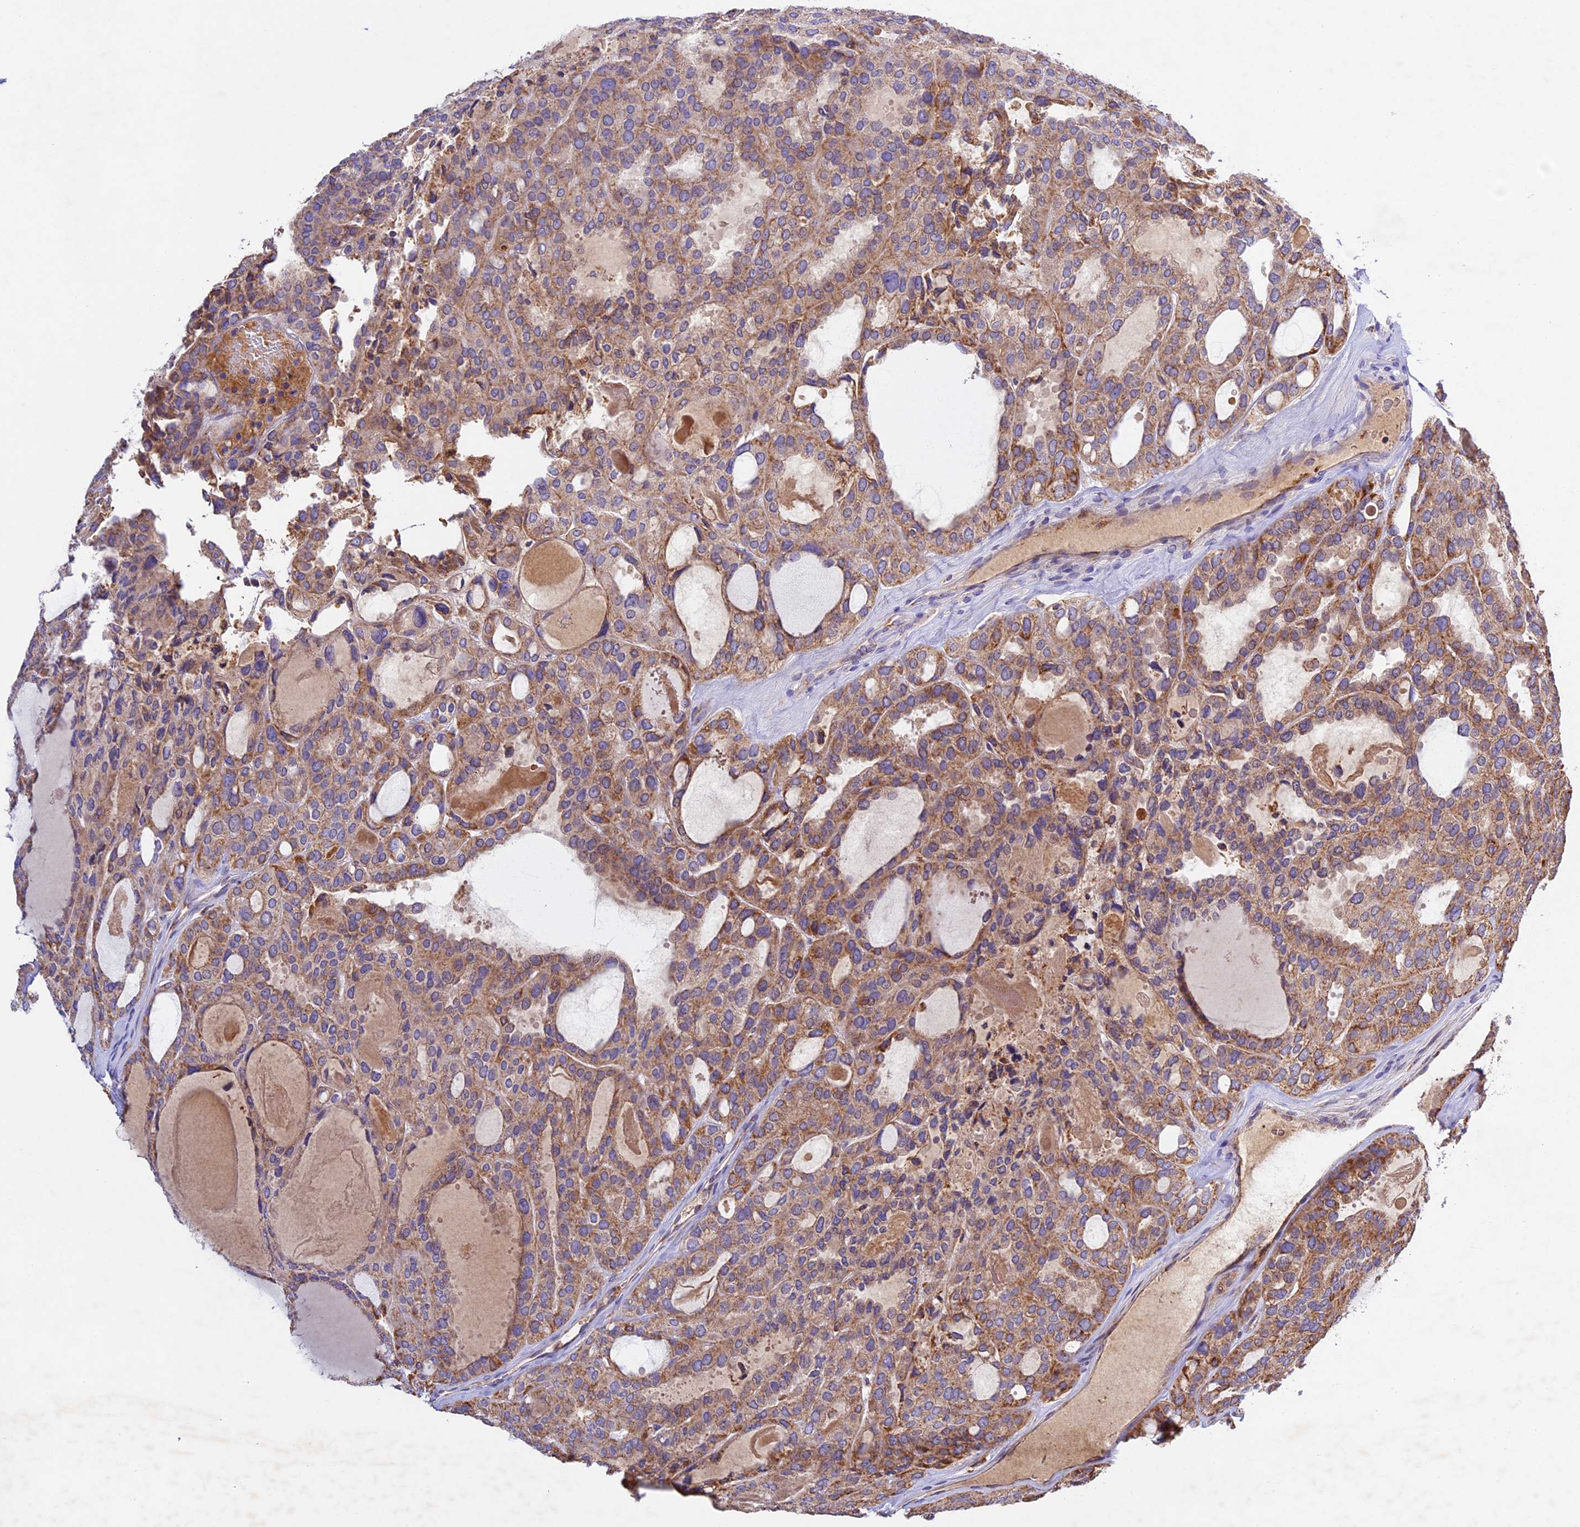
{"staining": {"intensity": "moderate", "quantity": ">75%", "location": "cytoplasmic/membranous"}, "tissue": "thyroid cancer", "cell_type": "Tumor cells", "image_type": "cancer", "snomed": [{"axis": "morphology", "description": "Follicular adenoma carcinoma, NOS"}, {"axis": "topography", "description": "Thyroid gland"}], "caption": "Immunohistochemical staining of human thyroid cancer reveals medium levels of moderate cytoplasmic/membranous expression in approximately >75% of tumor cells. Using DAB (brown) and hematoxylin (blue) stains, captured at high magnification using brightfield microscopy.", "gene": "OCEL1", "patient": {"sex": "male", "age": 75}}